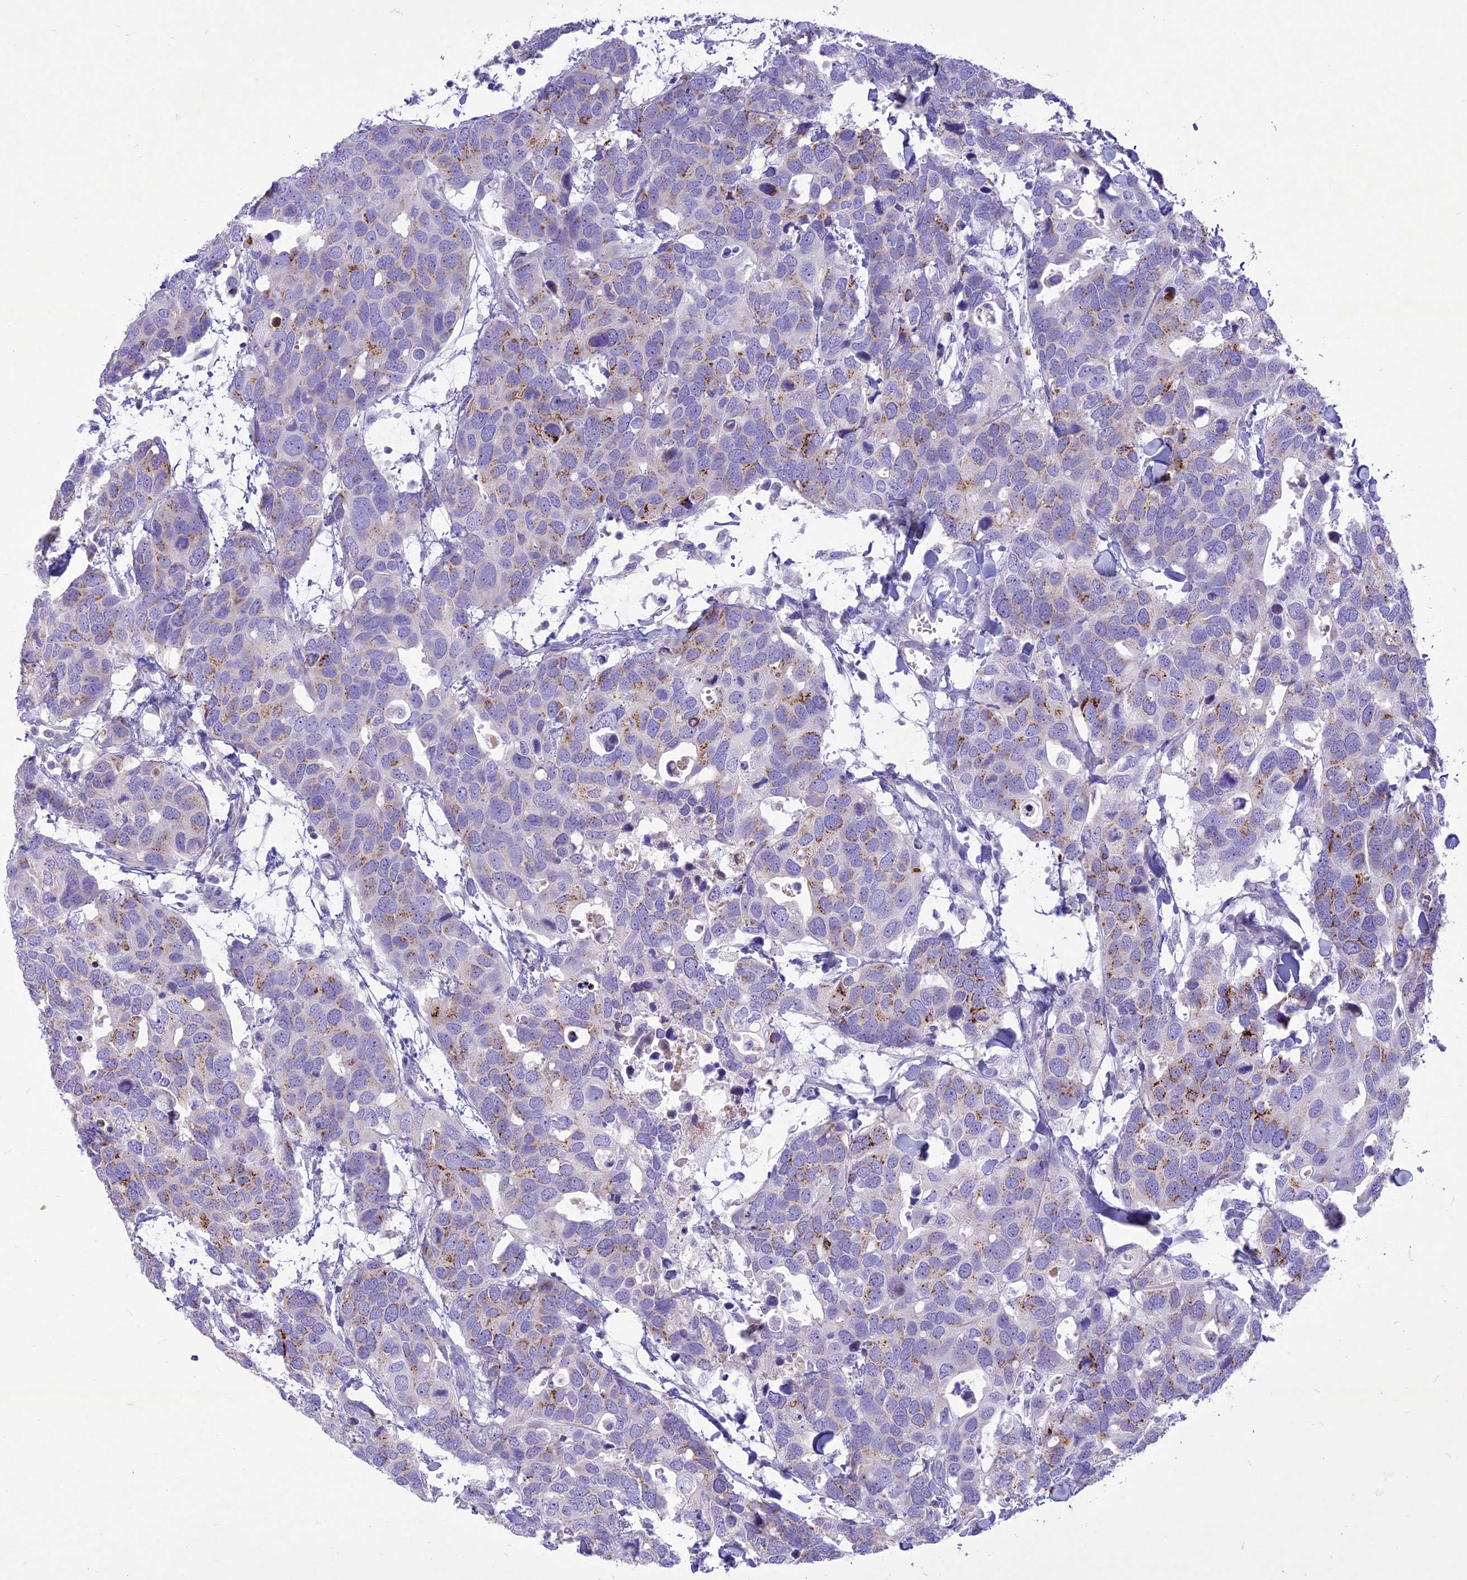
{"staining": {"intensity": "moderate", "quantity": "<25%", "location": "cytoplasmic/membranous"}, "tissue": "breast cancer", "cell_type": "Tumor cells", "image_type": "cancer", "snomed": [{"axis": "morphology", "description": "Duct carcinoma"}, {"axis": "topography", "description": "Breast"}], "caption": "There is low levels of moderate cytoplasmic/membranous expression in tumor cells of breast cancer (infiltrating ductal carcinoma), as demonstrated by immunohistochemical staining (brown color).", "gene": "SLC13A5", "patient": {"sex": "female", "age": 83}}